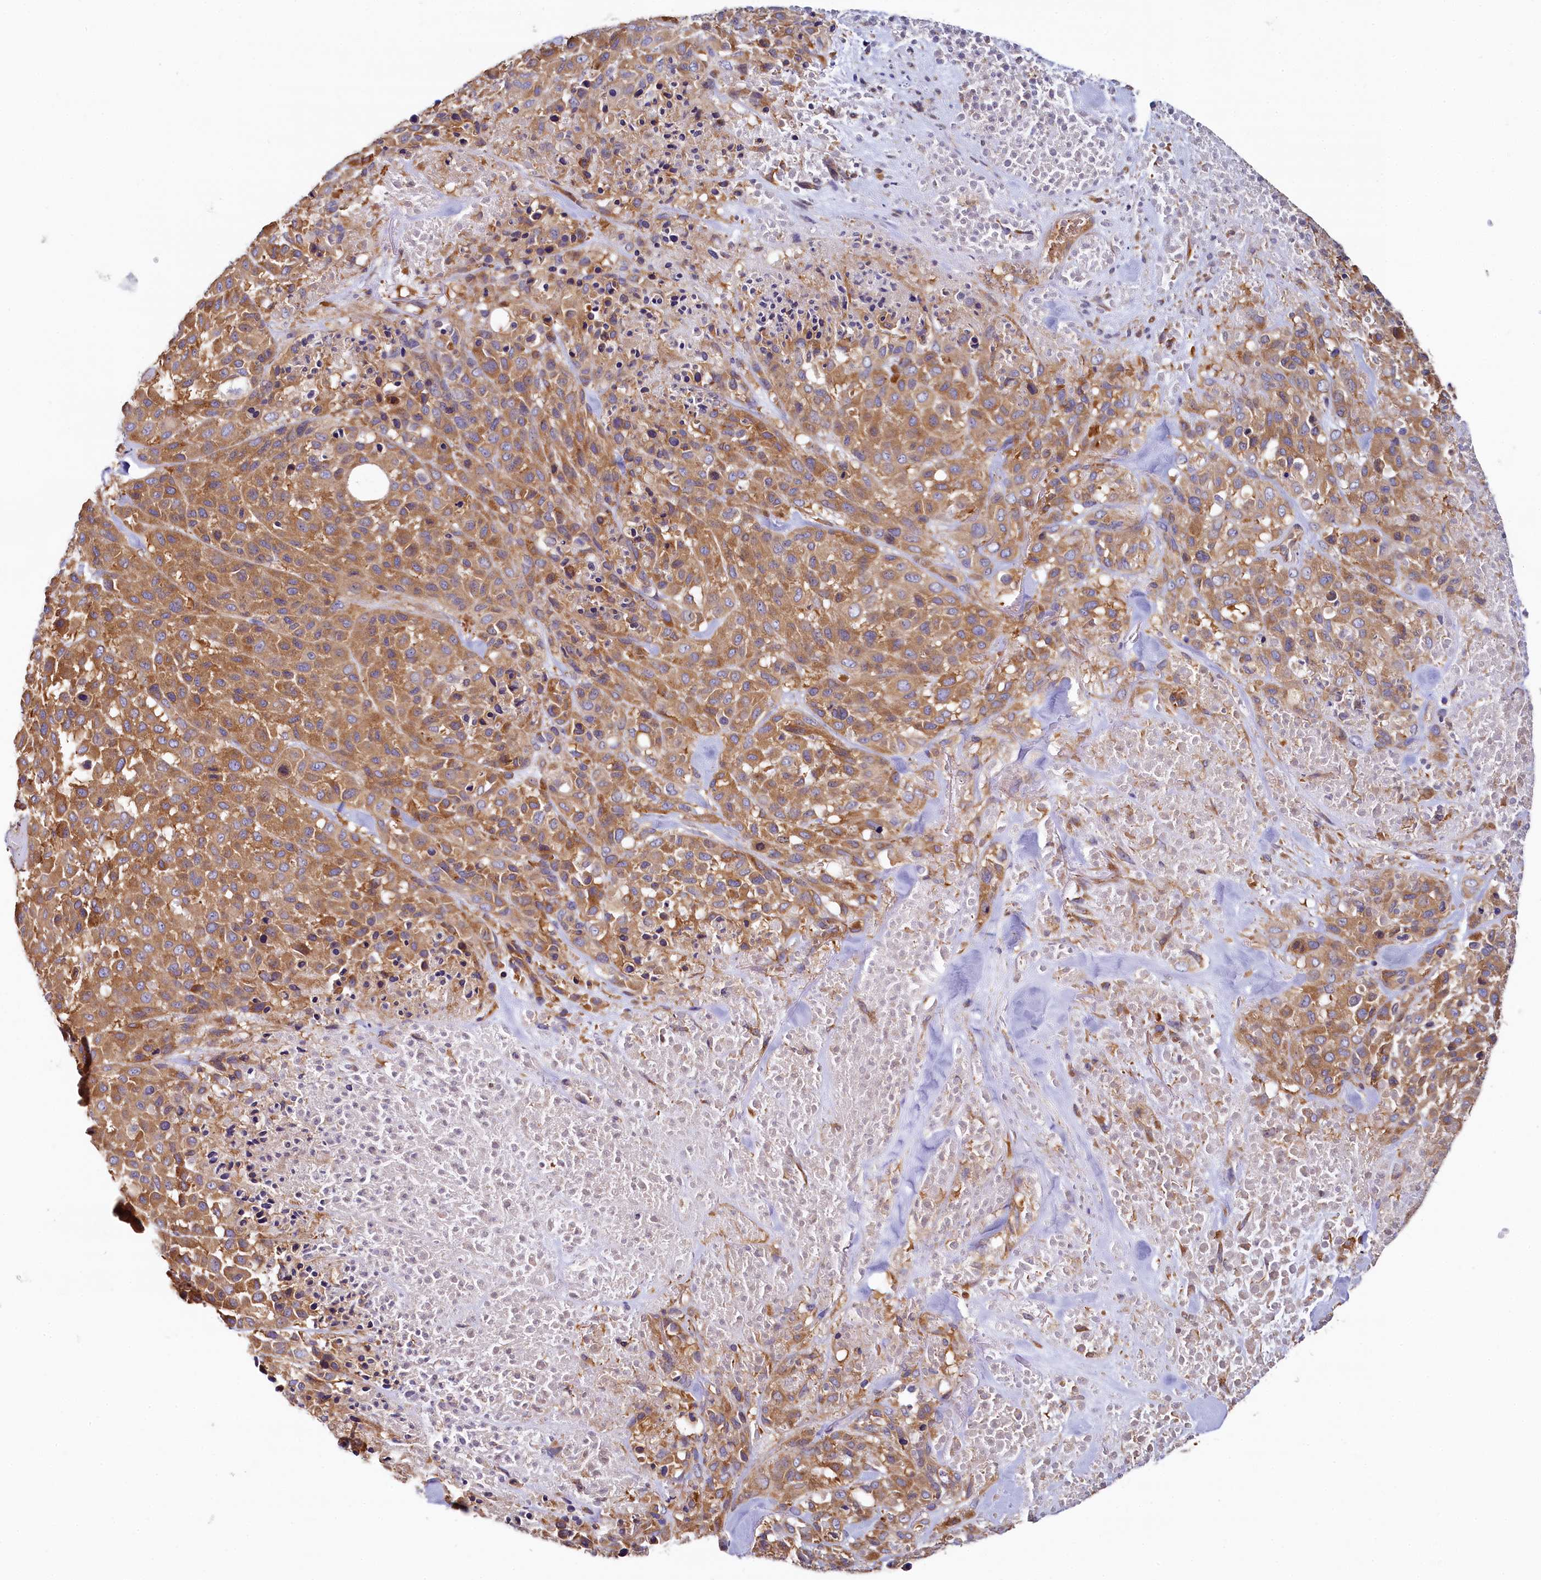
{"staining": {"intensity": "moderate", "quantity": ">75%", "location": "cytoplasmic/membranous"}, "tissue": "melanoma", "cell_type": "Tumor cells", "image_type": "cancer", "snomed": [{"axis": "morphology", "description": "Malignant melanoma, Metastatic site"}, {"axis": "topography", "description": "Skin"}], "caption": "Human malignant melanoma (metastatic site) stained with a protein marker exhibits moderate staining in tumor cells.", "gene": "PPIP5K1", "patient": {"sex": "female", "age": 81}}